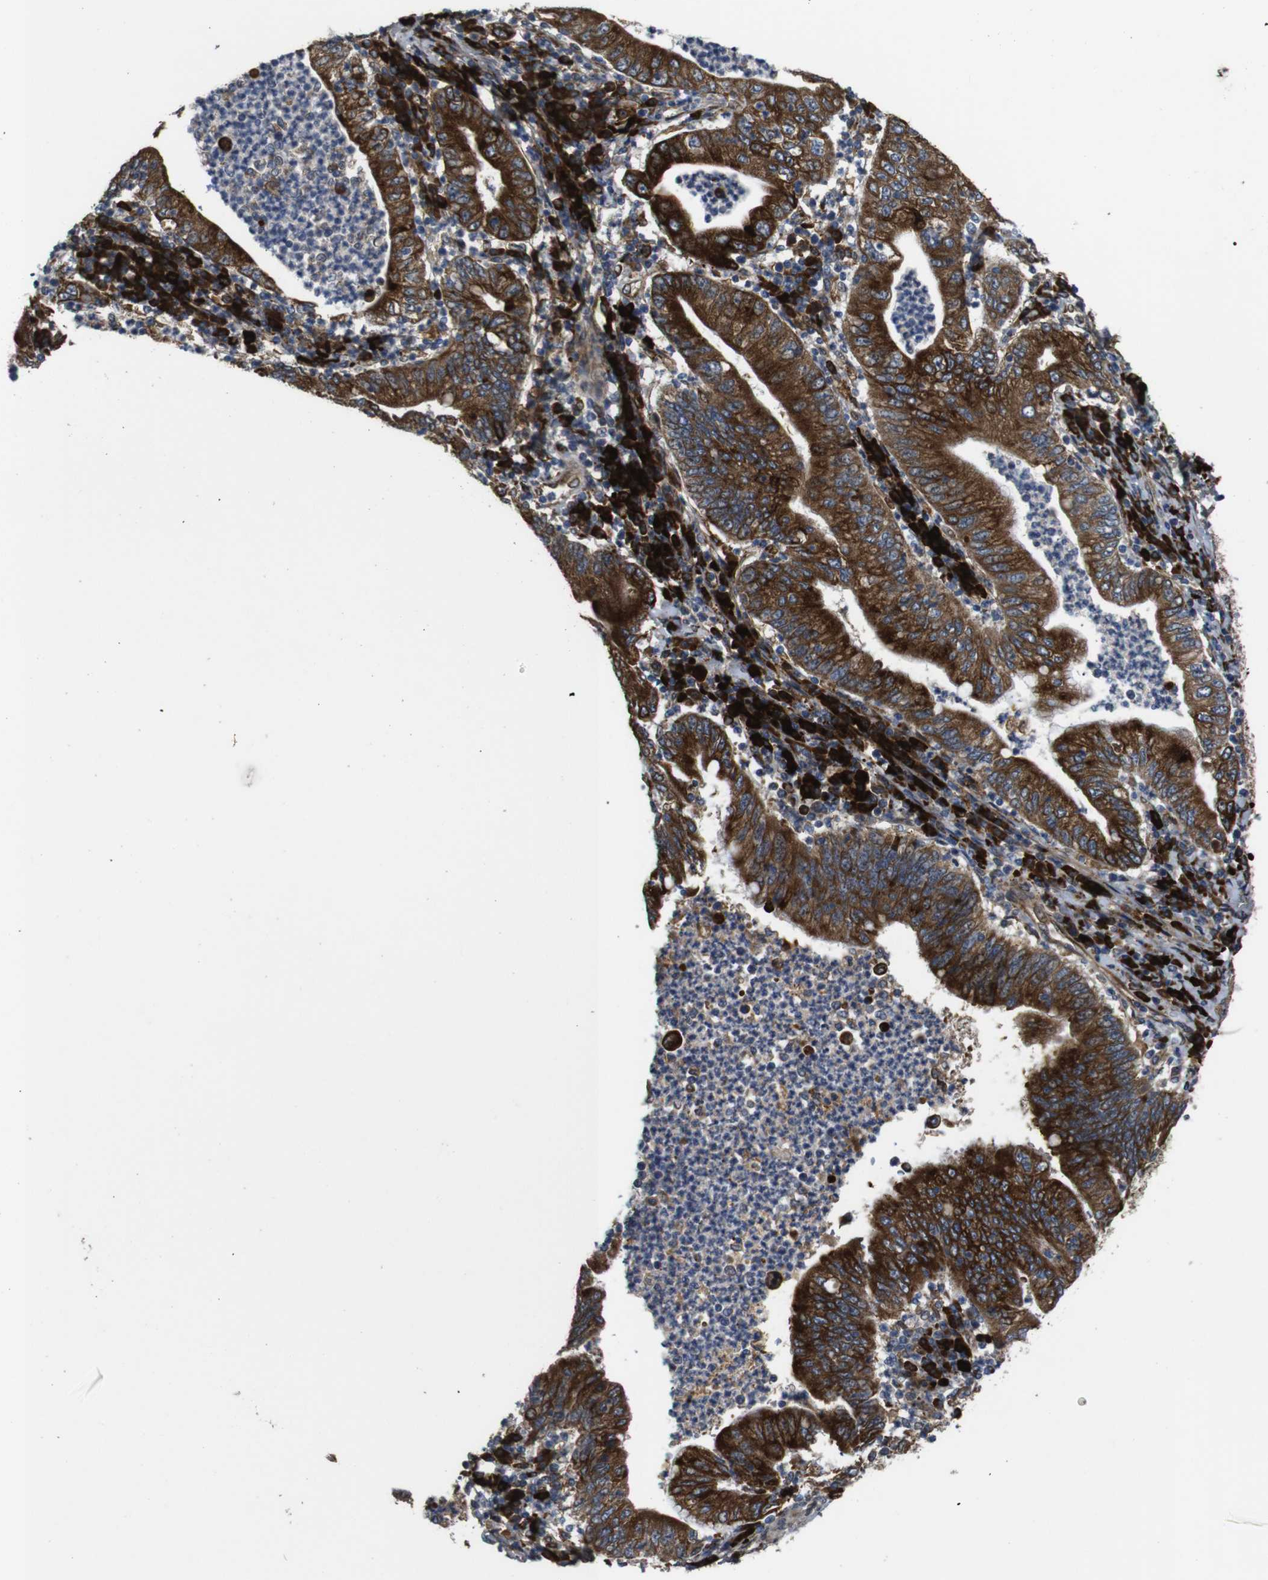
{"staining": {"intensity": "strong", "quantity": ">75%", "location": "cytoplasmic/membranous"}, "tissue": "stomach cancer", "cell_type": "Tumor cells", "image_type": "cancer", "snomed": [{"axis": "morphology", "description": "Normal tissue, NOS"}, {"axis": "morphology", "description": "Adenocarcinoma, NOS"}, {"axis": "topography", "description": "Esophagus"}, {"axis": "topography", "description": "Stomach, upper"}, {"axis": "topography", "description": "Peripheral nerve tissue"}], "caption": "Brown immunohistochemical staining in stomach cancer (adenocarcinoma) demonstrates strong cytoplasmic/membranous positivity in approximately >75% of tumor cells.", "gene": "UBE2G2", "patient": {"sex": "male", "age": 62}}